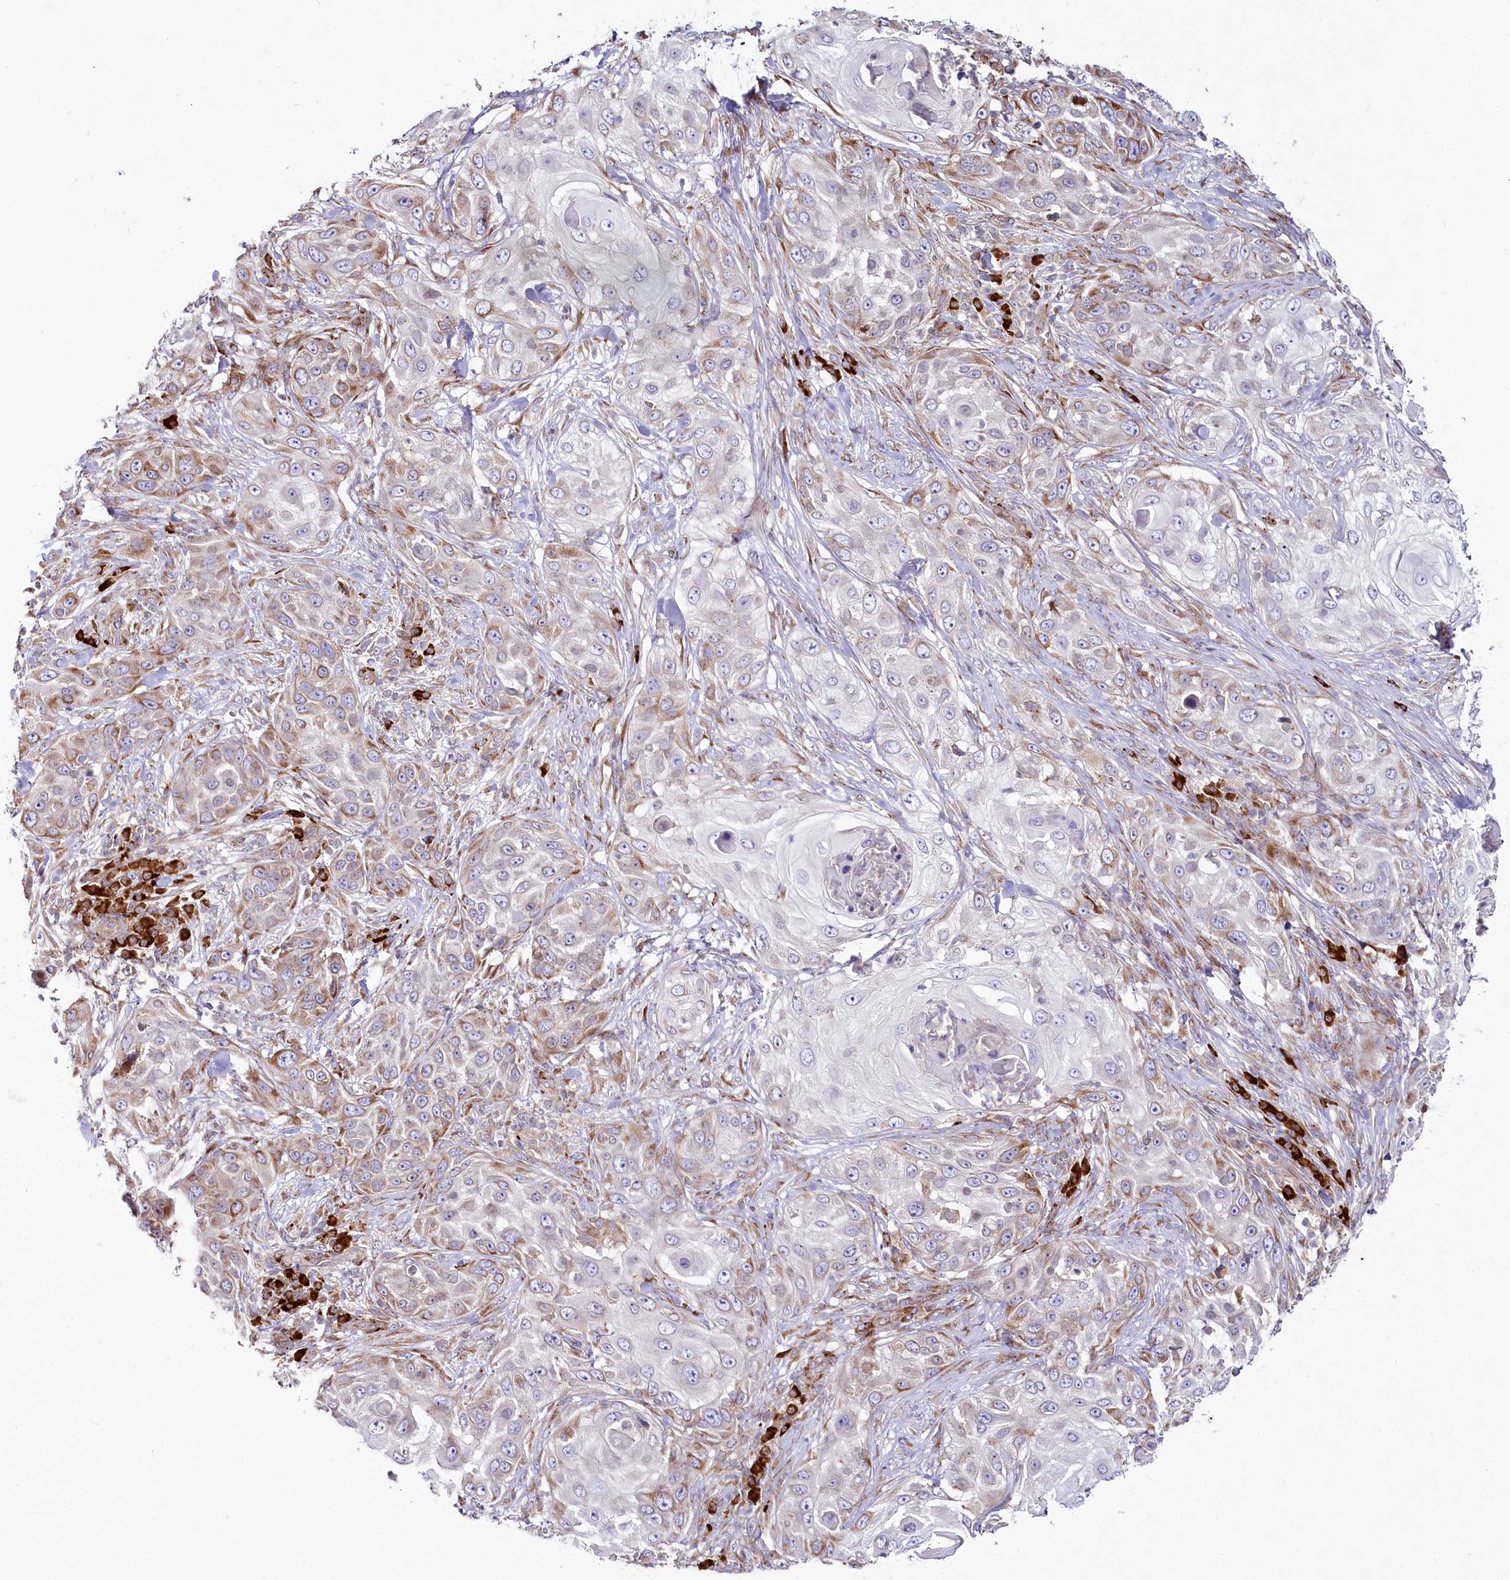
{"staining": {"intensity": "moderate", "quantity": "<25%", "location": "cytoplasmic/membranous"}, "tissue": "skin cancer", "cell_type": "Tumor cells", "image_type": "cancer", "snomed": [{"axis": "morphology", "description": "Squamous cell carcinoma, NOS"}, {"axis": "topography", "description": "Skin"}], "caption": "High-power microscopy captured an immunohistochemistry (IHC) image of skin cancer (squamous cell carcinoma), revealing moderate cytoplasmic/membranous staining in about <25% of tumor cells. The staining was performed using DAB (3,3'-diaminobenzidine), with brown indicating positive protein expression. Nuclei are stained blue with hematoxylin.", "gene": "POGLUT1", "patient": {"sex": "female", "age": 44}}